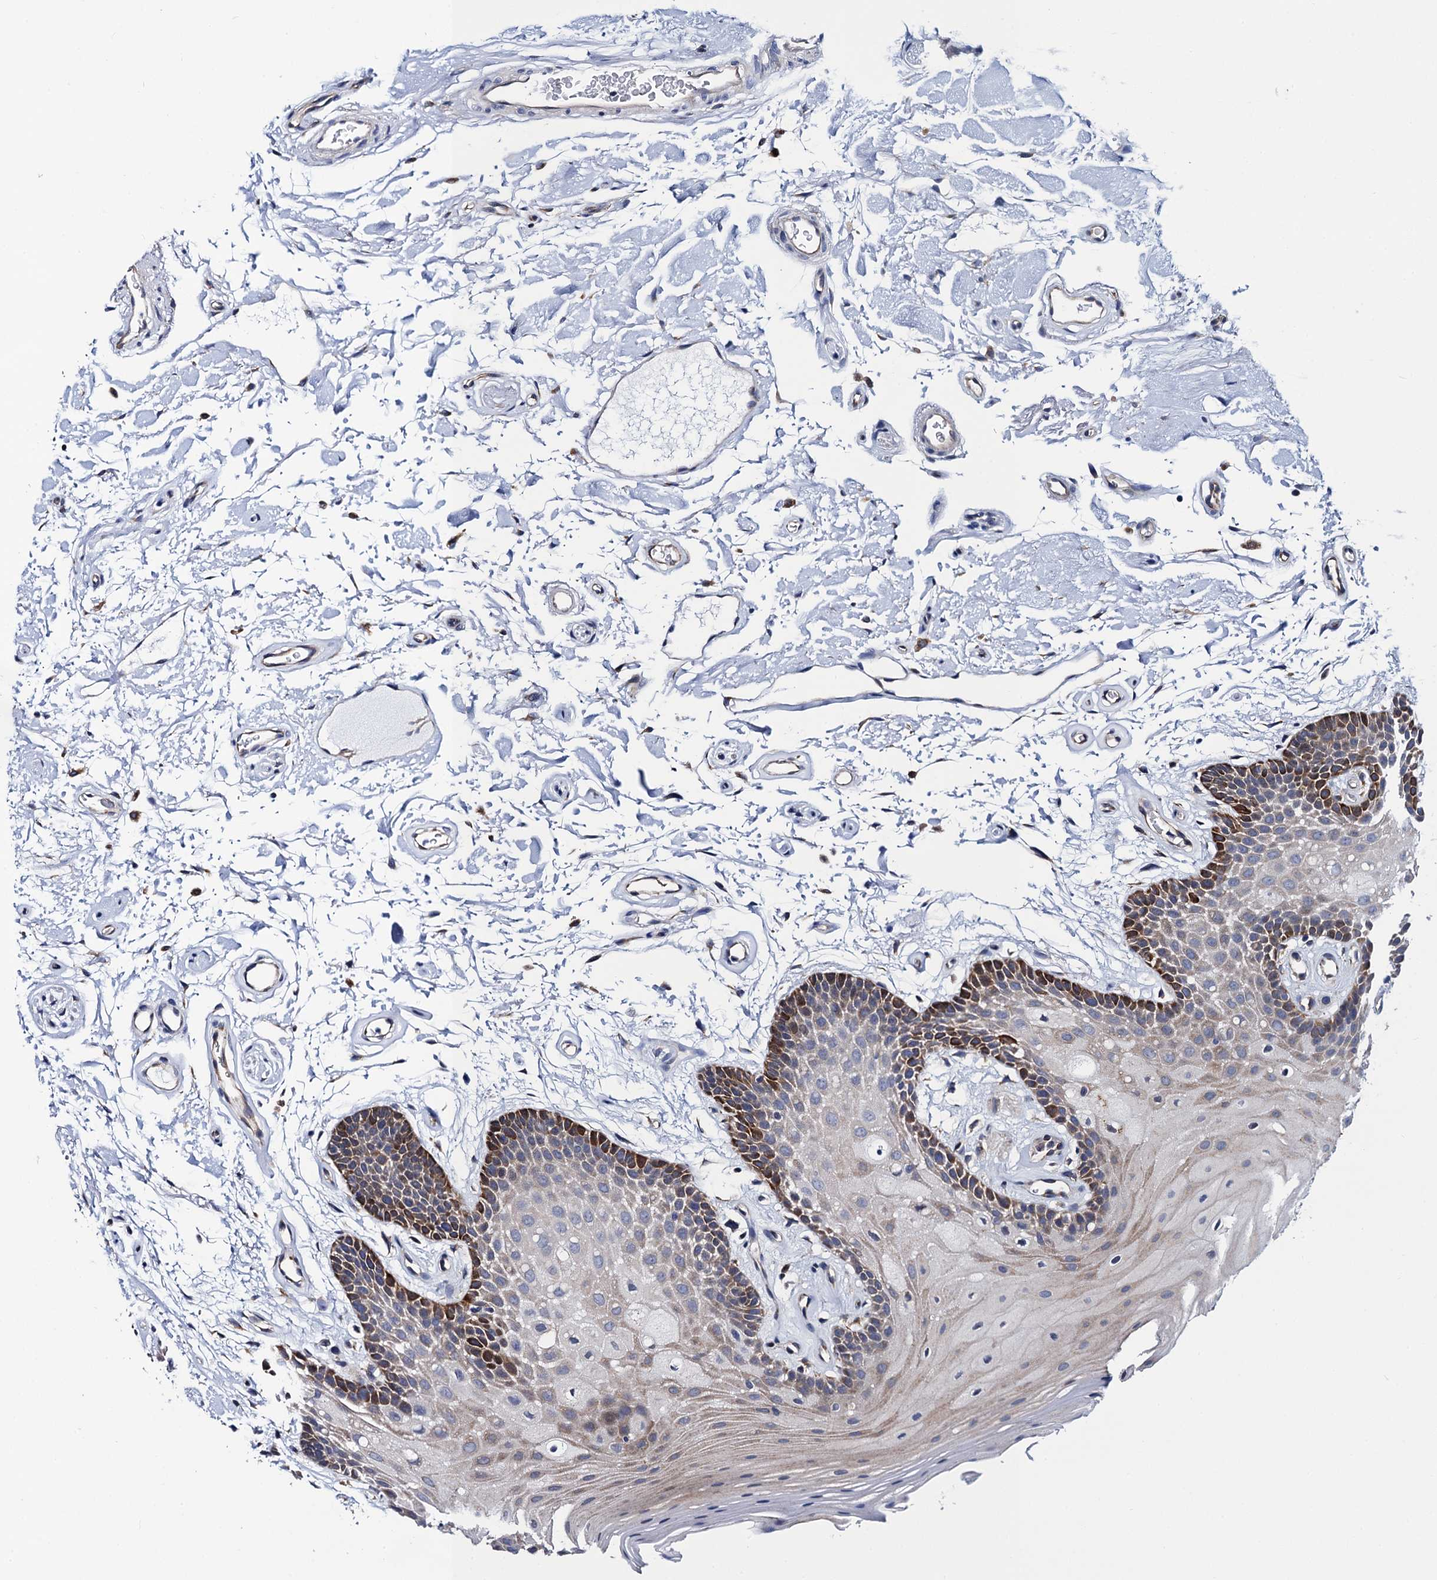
{"staining": {"intensity": "moderate", "quantity": "<25%", "location": "cytoplasmic/membranous"}, "tissue": "oral mucosa", "cell_type": "Squamous epithelial cells", "image_type": "normal", "snomed": [{"axis": "morphology", "description": "Normal tissue, NOS"}, {"axis": "topography", "description": "Oral tissue"}], "caption": "Immunohistochemical staining of normal human oral mucosa shows <25% levels of moderate cytoplasmic/membranous protein staining in about <25% of squamous epithelial cells. (brown staining indicates protein expression, while blue staining denotes nuclei).", "gene": "PGLS", "patient": {"sex": "male", "age": 62}}